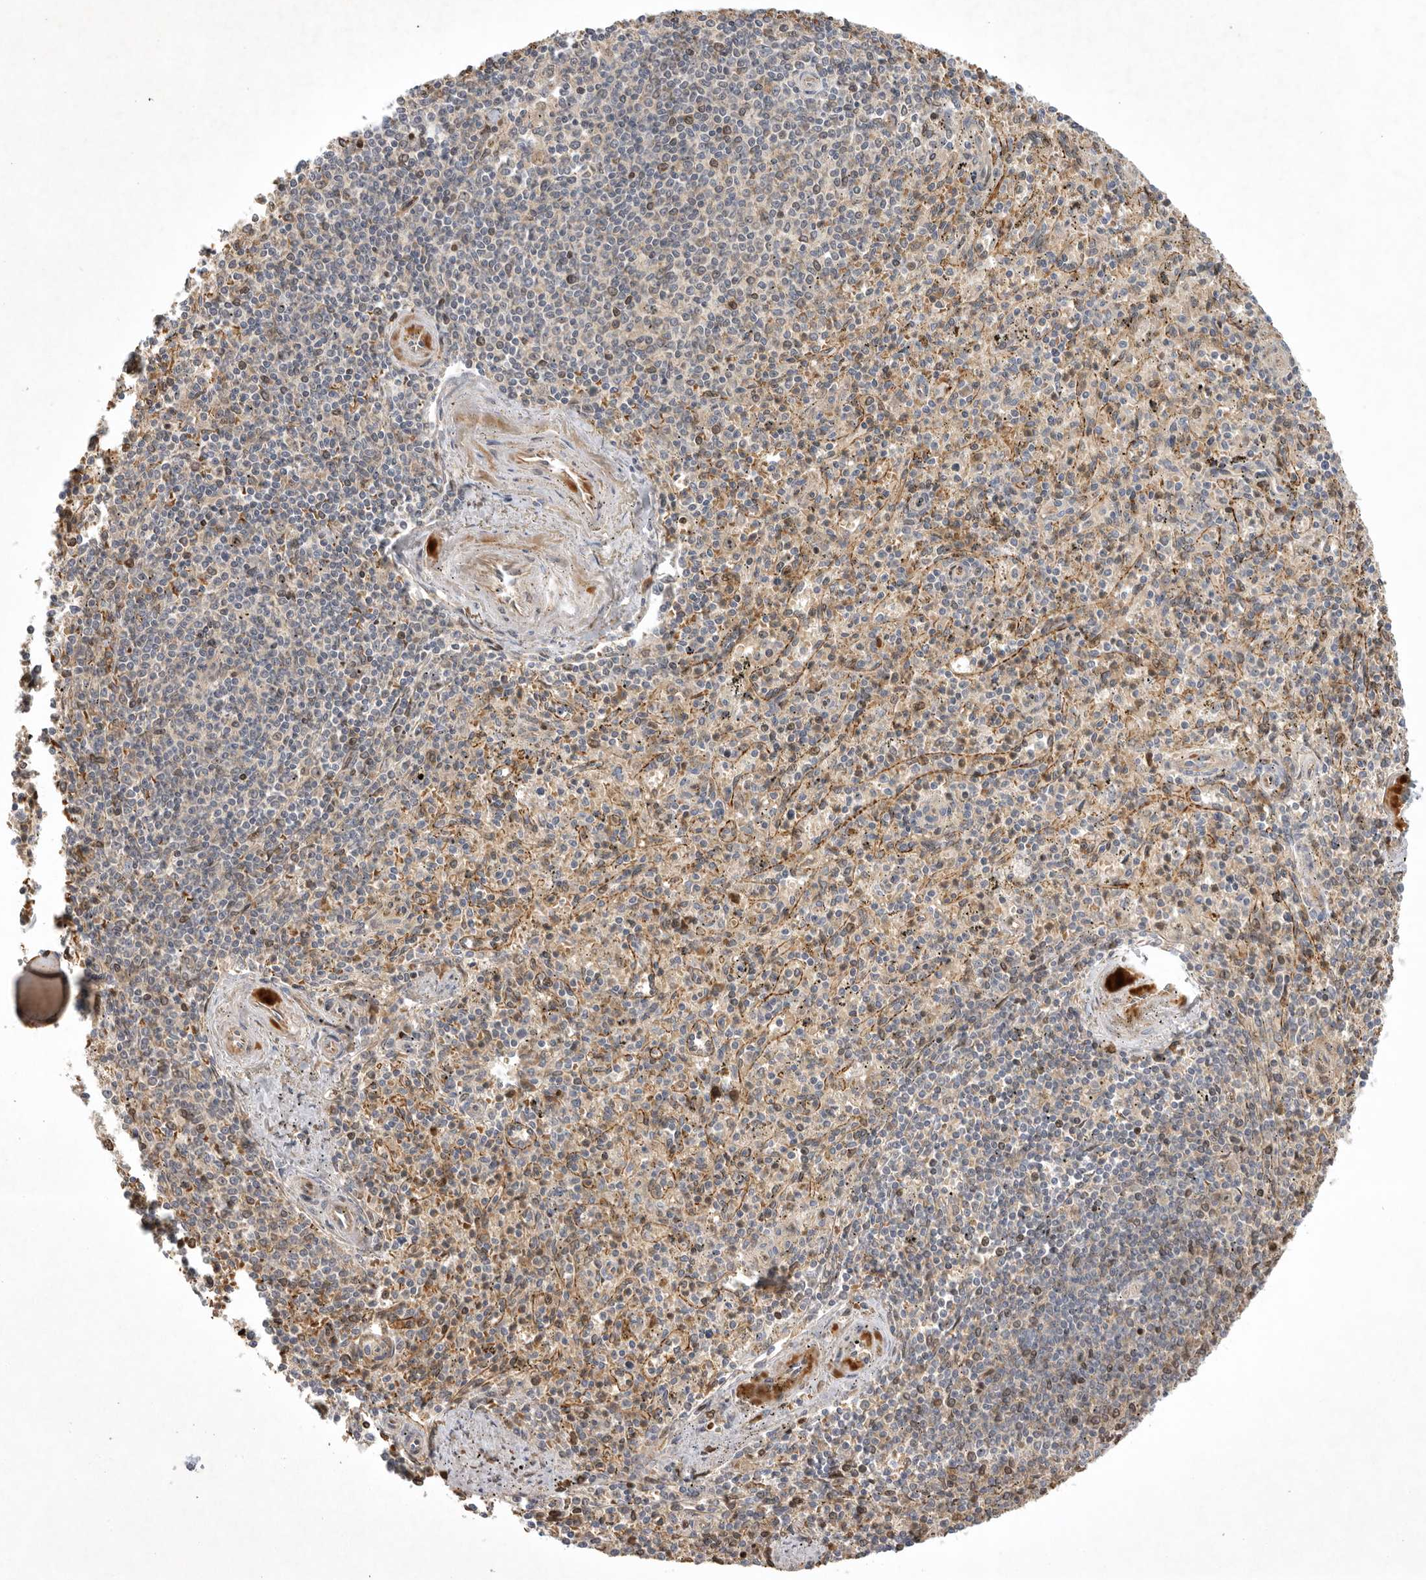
{"staining": {"intensity": "weak", "quantity": "<25%", "location": "cytoplasmic/membranous"}, "tissue": "spleen", "cell_type": "Cells in red pulp", "image_type": "normal", "snomed": [{"axis": "morphology", "description": "Normal tissue, NOS"}, {"axis": "topography", "description": "Spleen"}], "caption": "DAB immunohistochemical staining of unremarkable human spleen shows no significant staining in cells in red pulp.", "gene": "KIF2B", "patient": {"sex": "male", "age": 72}}